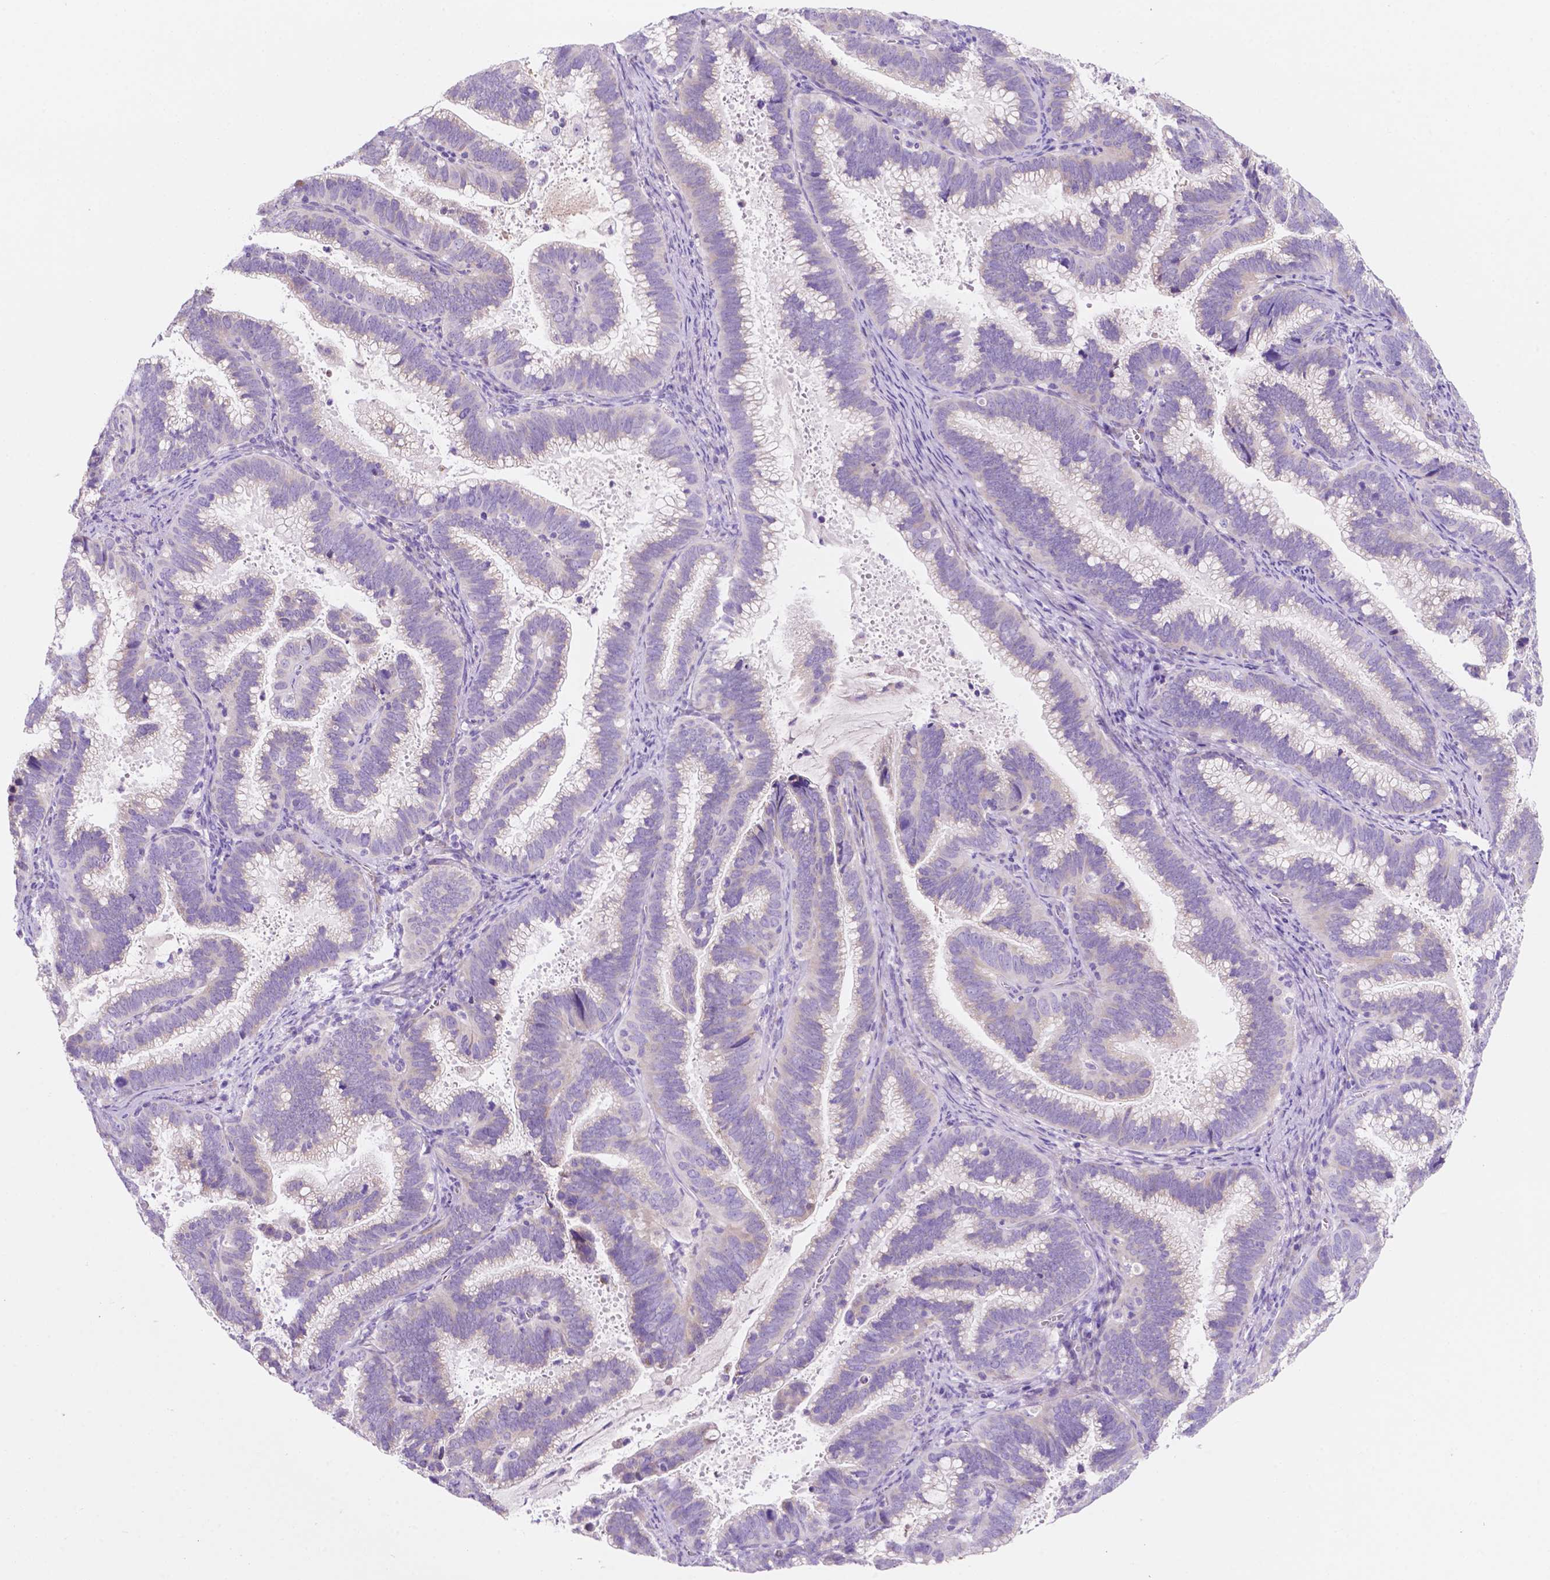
{"staining": {"intensity": "negative", "quantity": "none", "location": "none"}, "tissue": "cervical cancer", "cell_type": "Tumor cells", "image_type": "cancer", "snomed": [{"axis": "morphology", "description": "Adenocarcinoma, NOS"}, {"axis": "topography", "description": "Cervix"}], "caption": "Tumor cells show no significant expression in cervical cancer (adenocarcinoma).", "gene": "CEACAM7", "patient": {"sex": "female", "age": 61}}